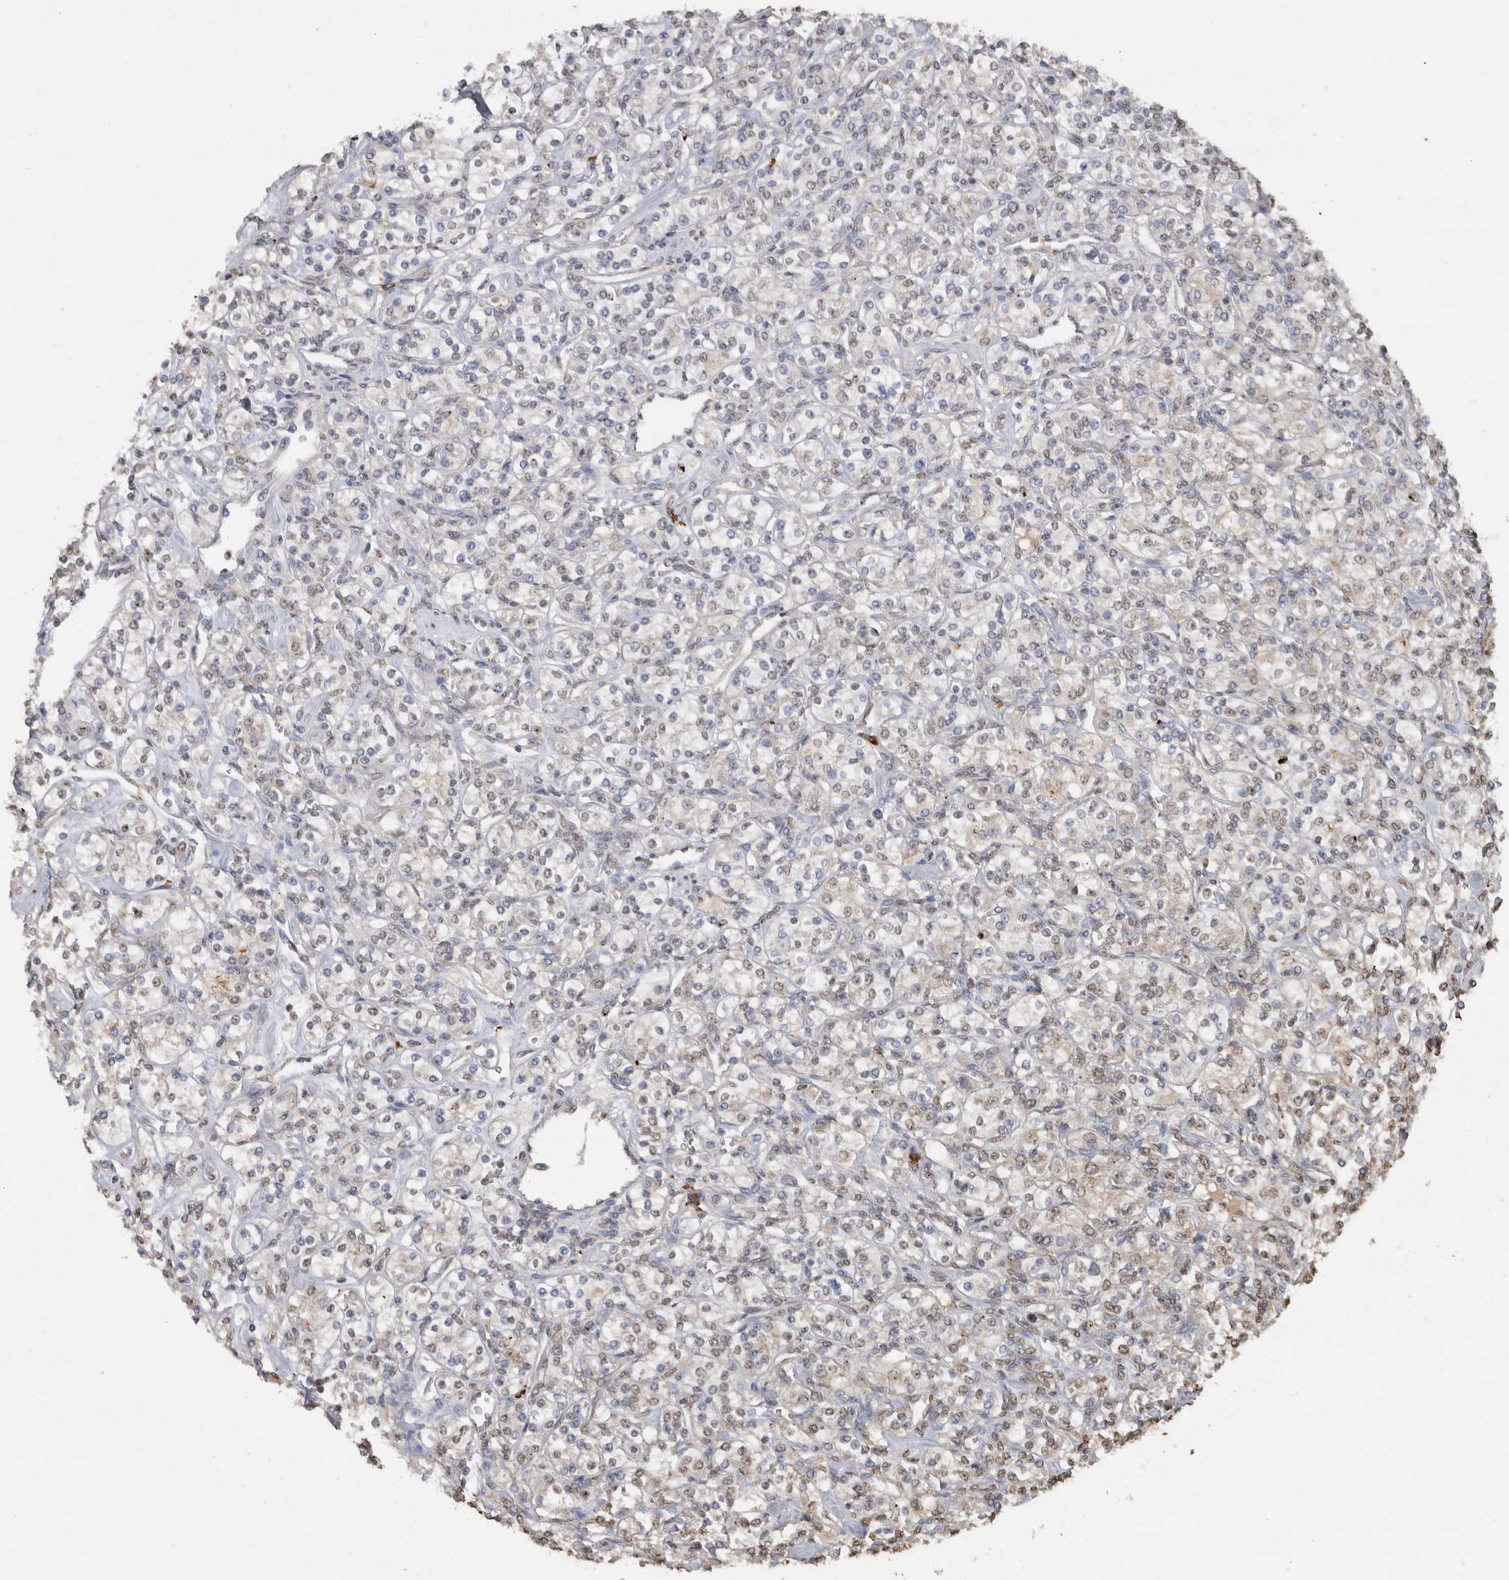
{"staining": {"intensity": "weak", "quantity": "<25%", "location": "nuclear"}, "tissue": "renal cancer", "cell_type": "Tumor cells", "image_type": "cancer", "snomed": [{"axis": "morphology", "description": "Adenocarcinoma, NOS"}, {"axis": "topography", "description": "Kidney"}], "caption": "This is an immunohistochemistry (IHC) image of human renal cancer (adenocarcinoma). There is no expression in tumor cells.", "gene": "CRELD2", "patient": {"sex": "male", "age": 77}}